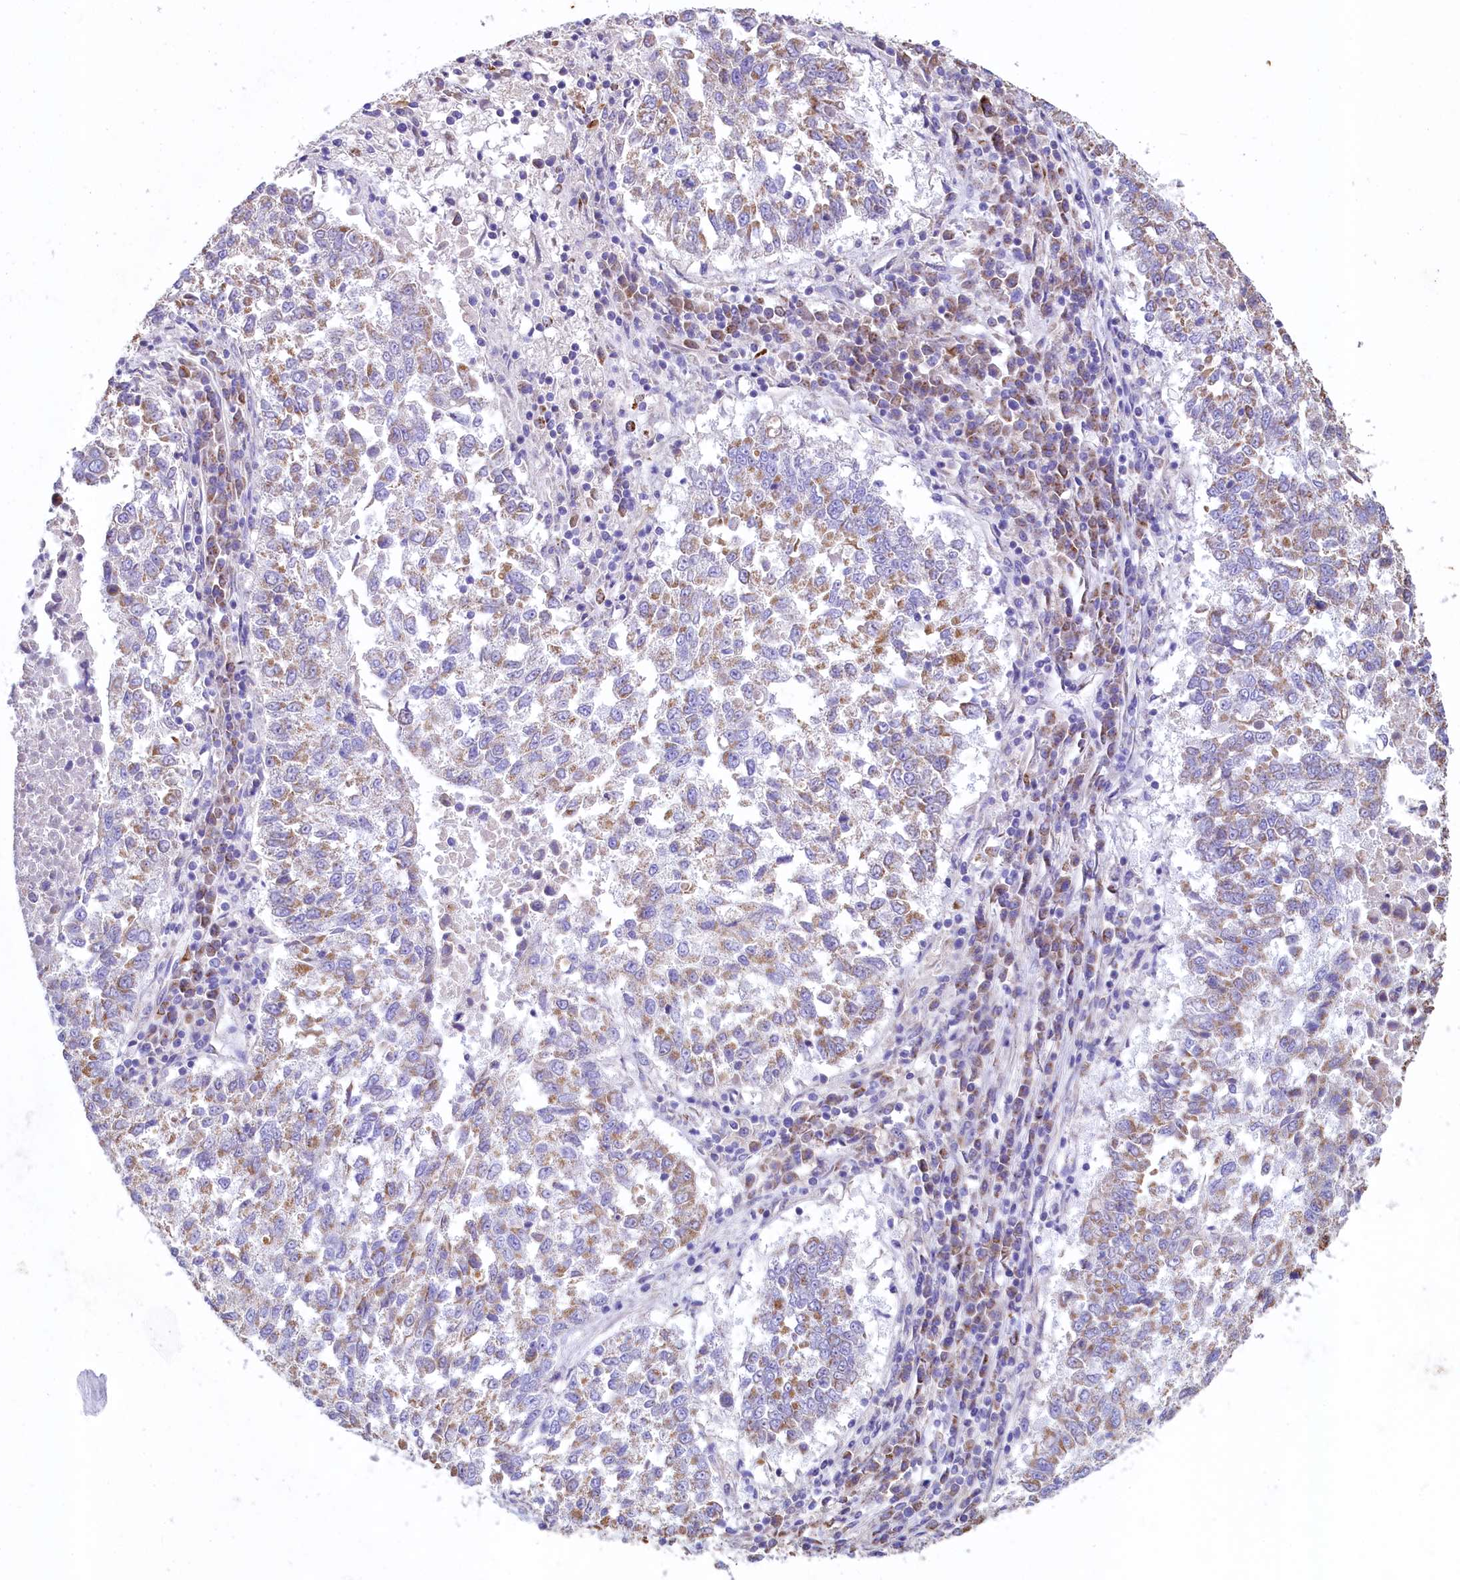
{"staining": {"intensity": "weak", "quantity": "25%-75%", "location": "cytoplasmic/membranous"}, "tissue": "lung cancer", "cell_type": "Tumor cells", "image_type": "cancer", "snomed": [{"axis": "morphology", "description": "Squamous cell carcinoma, NOS"}, {"axis": "topography", "description": "Lung"}], "caption": "The image shows a brown stain indicating the presence of a protein in the cytoplasmic/membranous of tumor cells in lung cancer (squamous cell carcinoma). (brown staining indicates protein expression, while blue staining denotes nuclei).", "gene": "IDH3A", "patient": {"sex": "male", "age": 73}}